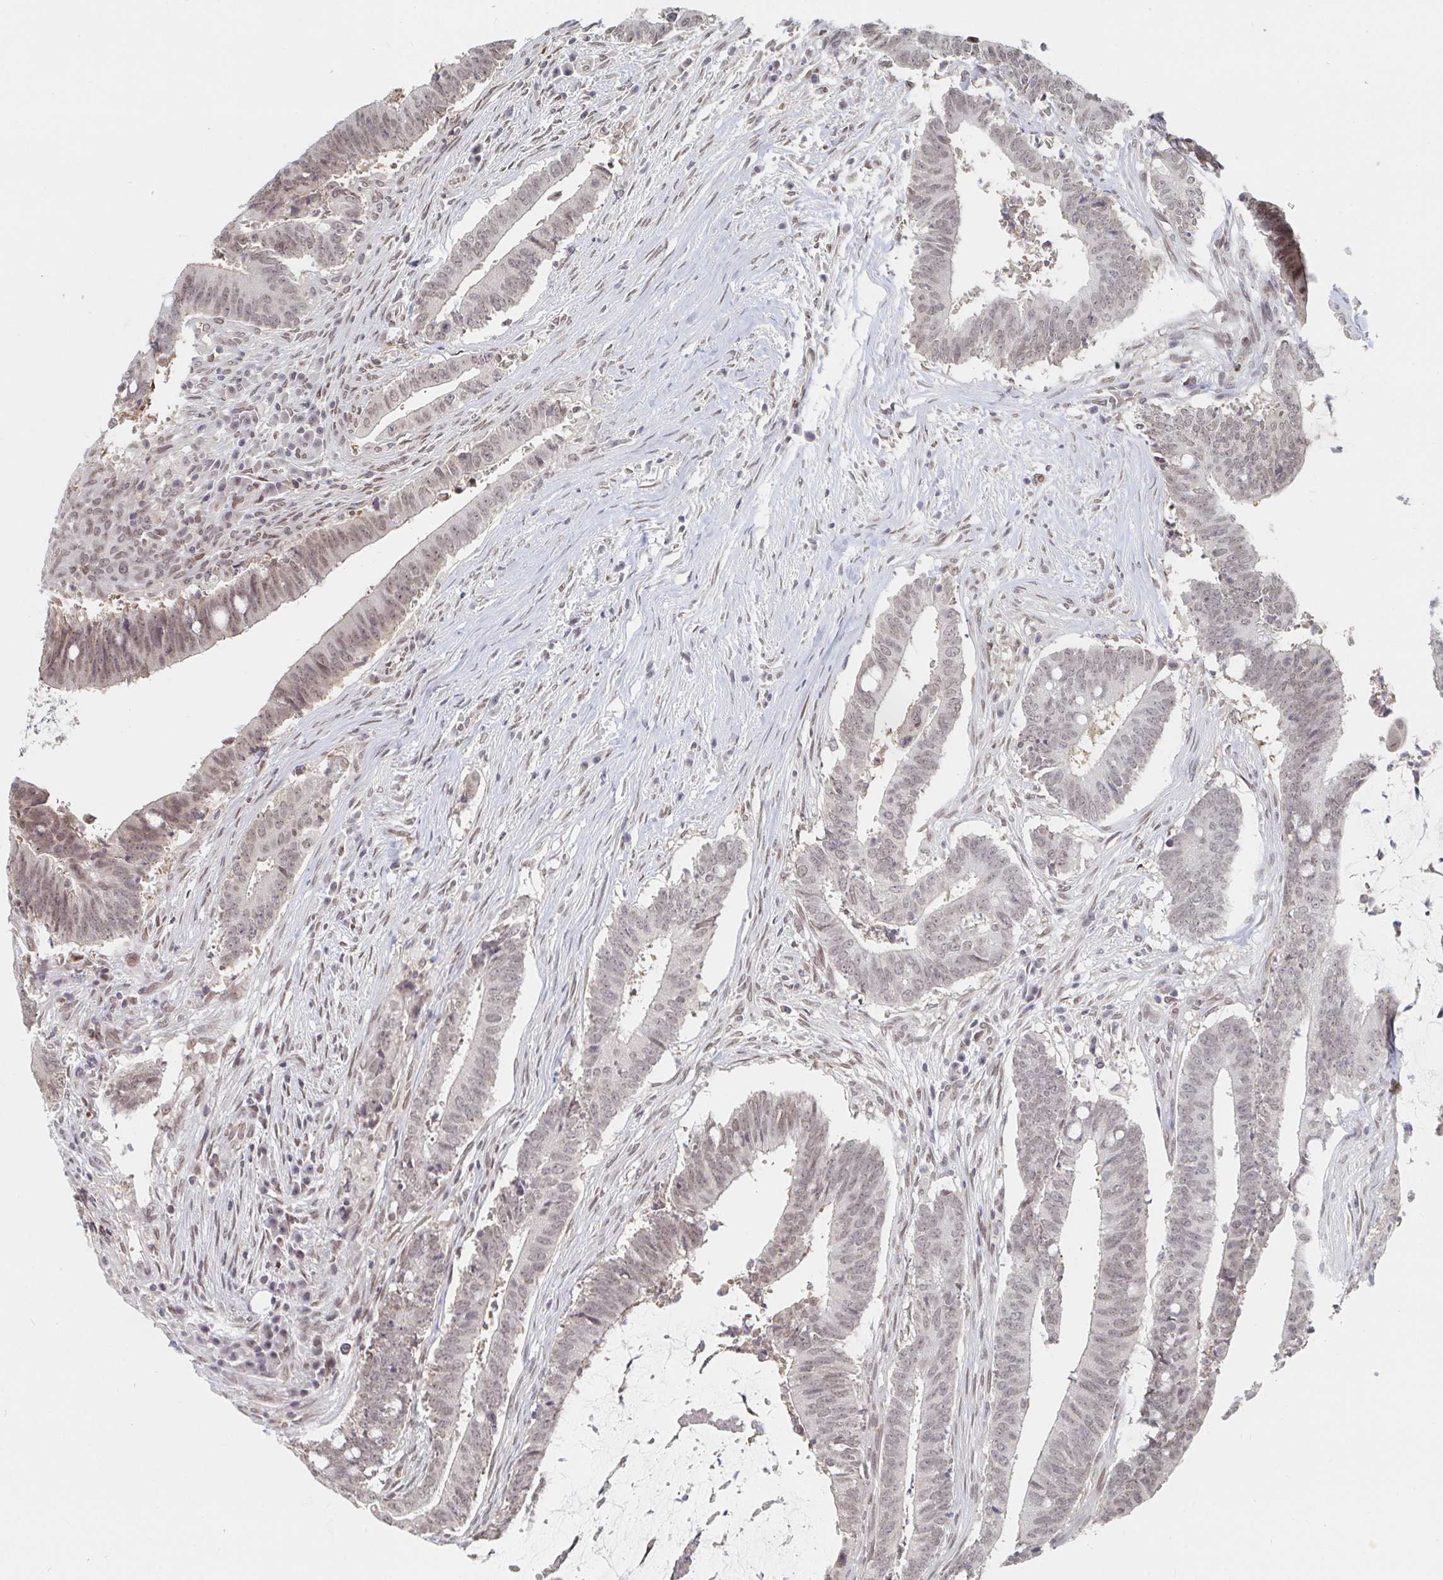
{"staining": {"intensity": "weak", "quantity": "25%-75%", "location": "nuclear"}, "tissue": "colorectal cancer", "cell_type": "Tumor cells", "image_type": "cancer", "snomed": [{"axis": "morphology", "description": "Adenocarcinoma, NOS"}, {"axis": "topography", "description": "Colon"}], "caption": "A high-resolution photomicrograph shows IHC staining of colorectal cancer, which exhibits weak nuclear positivity in about 25%-75% of tumor cells. (brown staining indicates protein expression, while blue staining denotes nuclei).", "gene": "CHD2", "patient": {"sex": "female", "age": 43}}